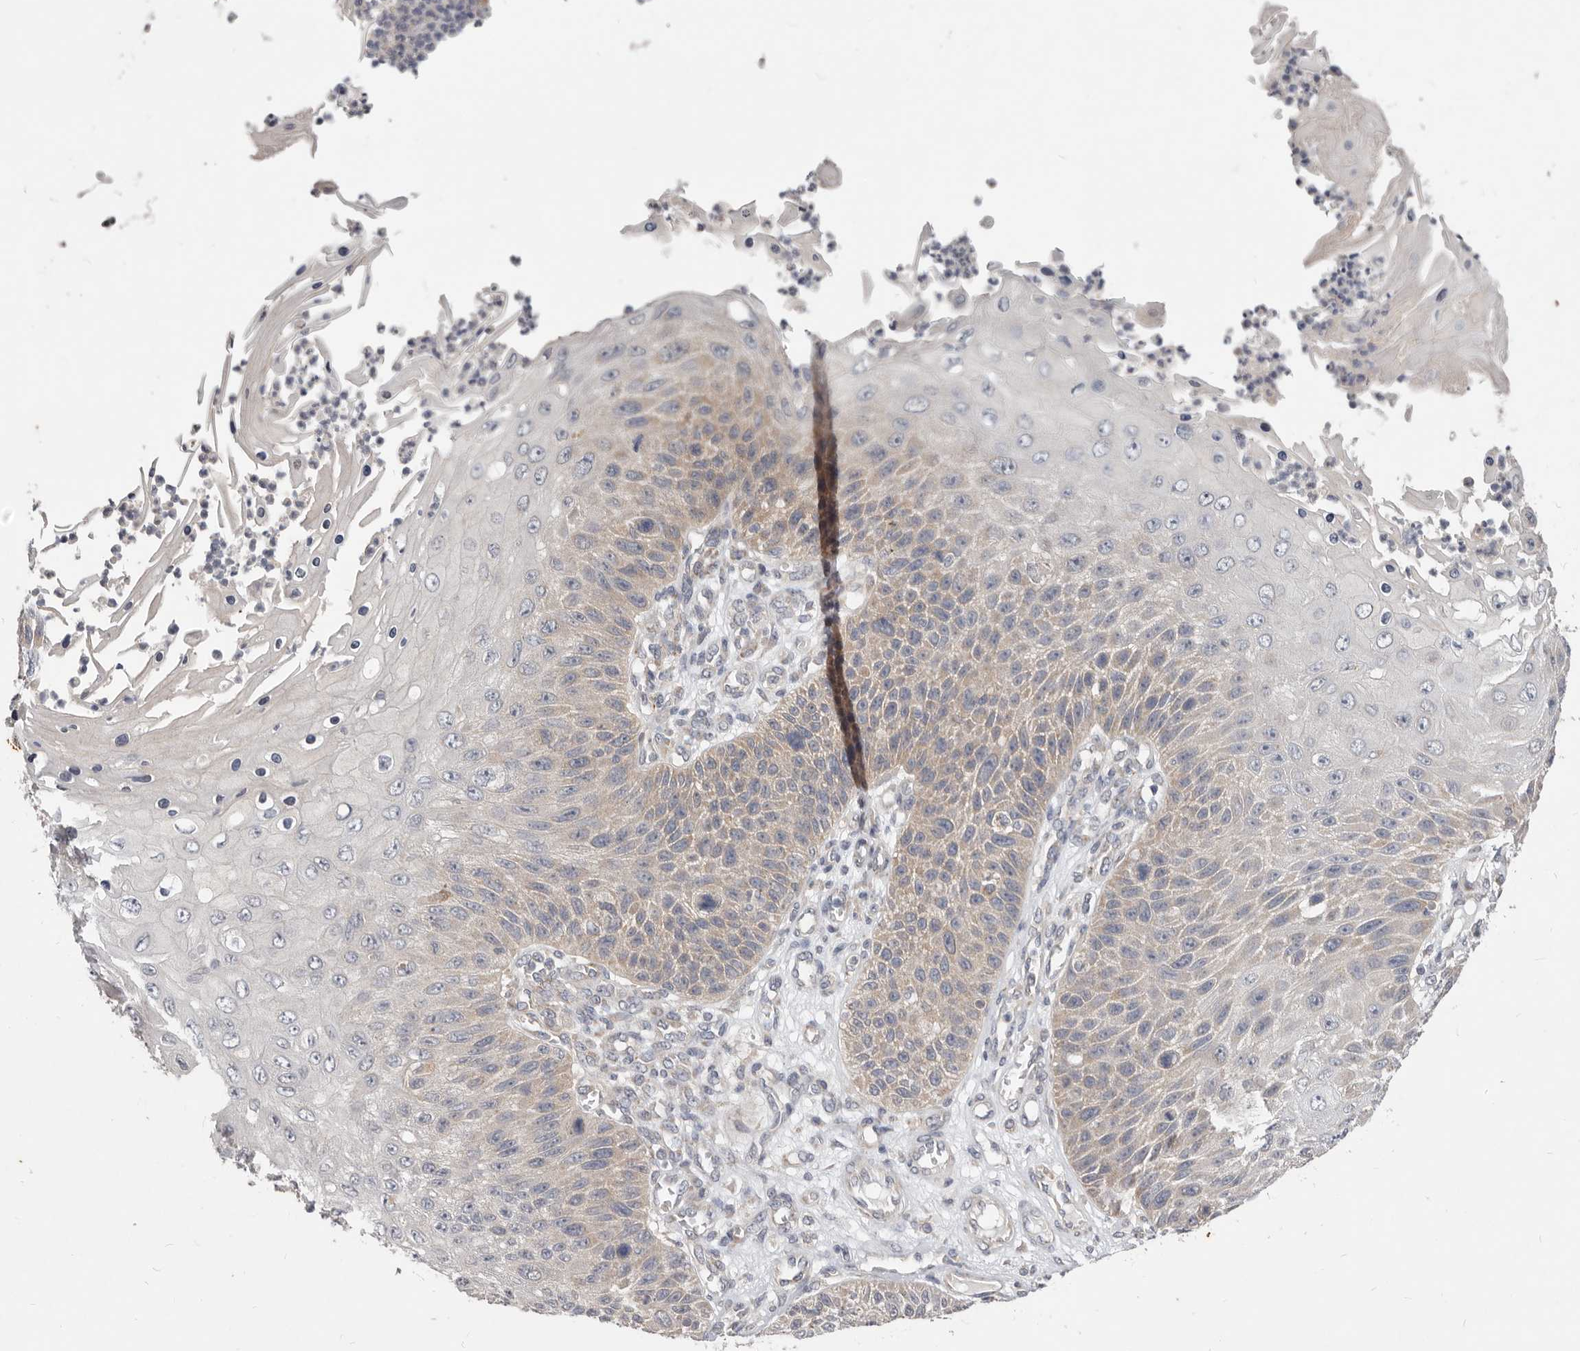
{"staining": {"intensity": "weak", "quantity": "<25%", "location": "cytoplasmic/membranous"}, "tissue": "skin cancer", "cell_type": "Tumor cells", "image_type": "cancer", "snomed": [{"axis": "morphology", "description": "Squamous cell carcinoma, NOS"}, {"axis": "topography", "description": "Skin"}], "caption": "Tumor cells show no significant staining in squamous cell carcinoma (skin).", "gene": "WDR77", "patient": {"sex": "female", "age": 88}}